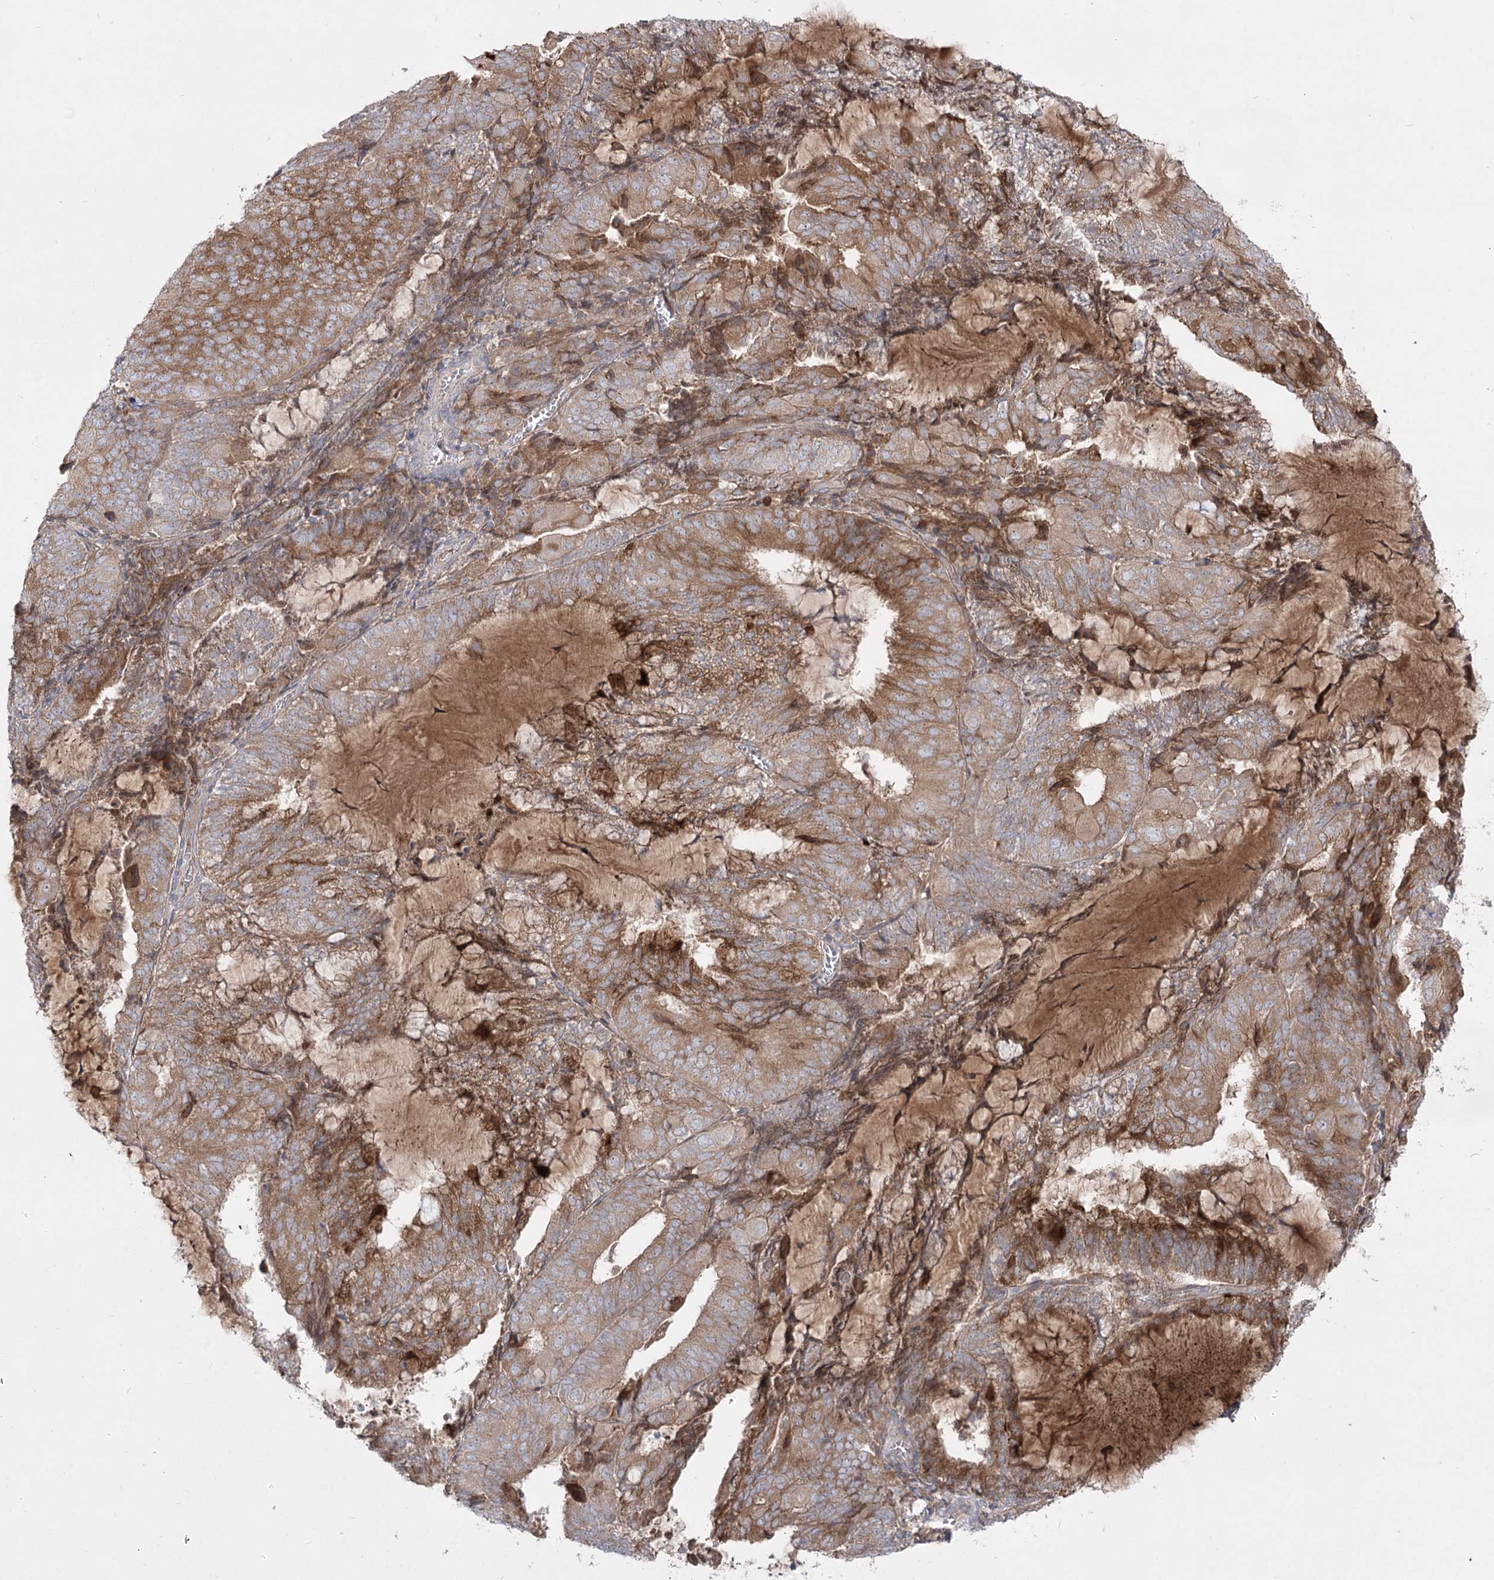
{"staining": {"intensity": "moderate", "quantity": ">75%", "location": "cytoplasmic/membranous"}, "tissue": "endometrial cancer", "cell_type": "Tumor cells", "image_type": "cancer", "snomed": [{"axis": "morphology", "description": "Adenocarcinoma, NOS"}, {"axis": "topography", "description": "Endometrium"}], "caption": "Moderate cytoplasmic/membranous protein positivity is present in approximately >75% of tumor cells in endometrial cancer. (DAB (3,3'-diaminobenzidine) IHC, brown staining for protein, blue staining for nuclei).", "gene": "PLEKHA5", "patient": {"sex": "female", "age": 81}}